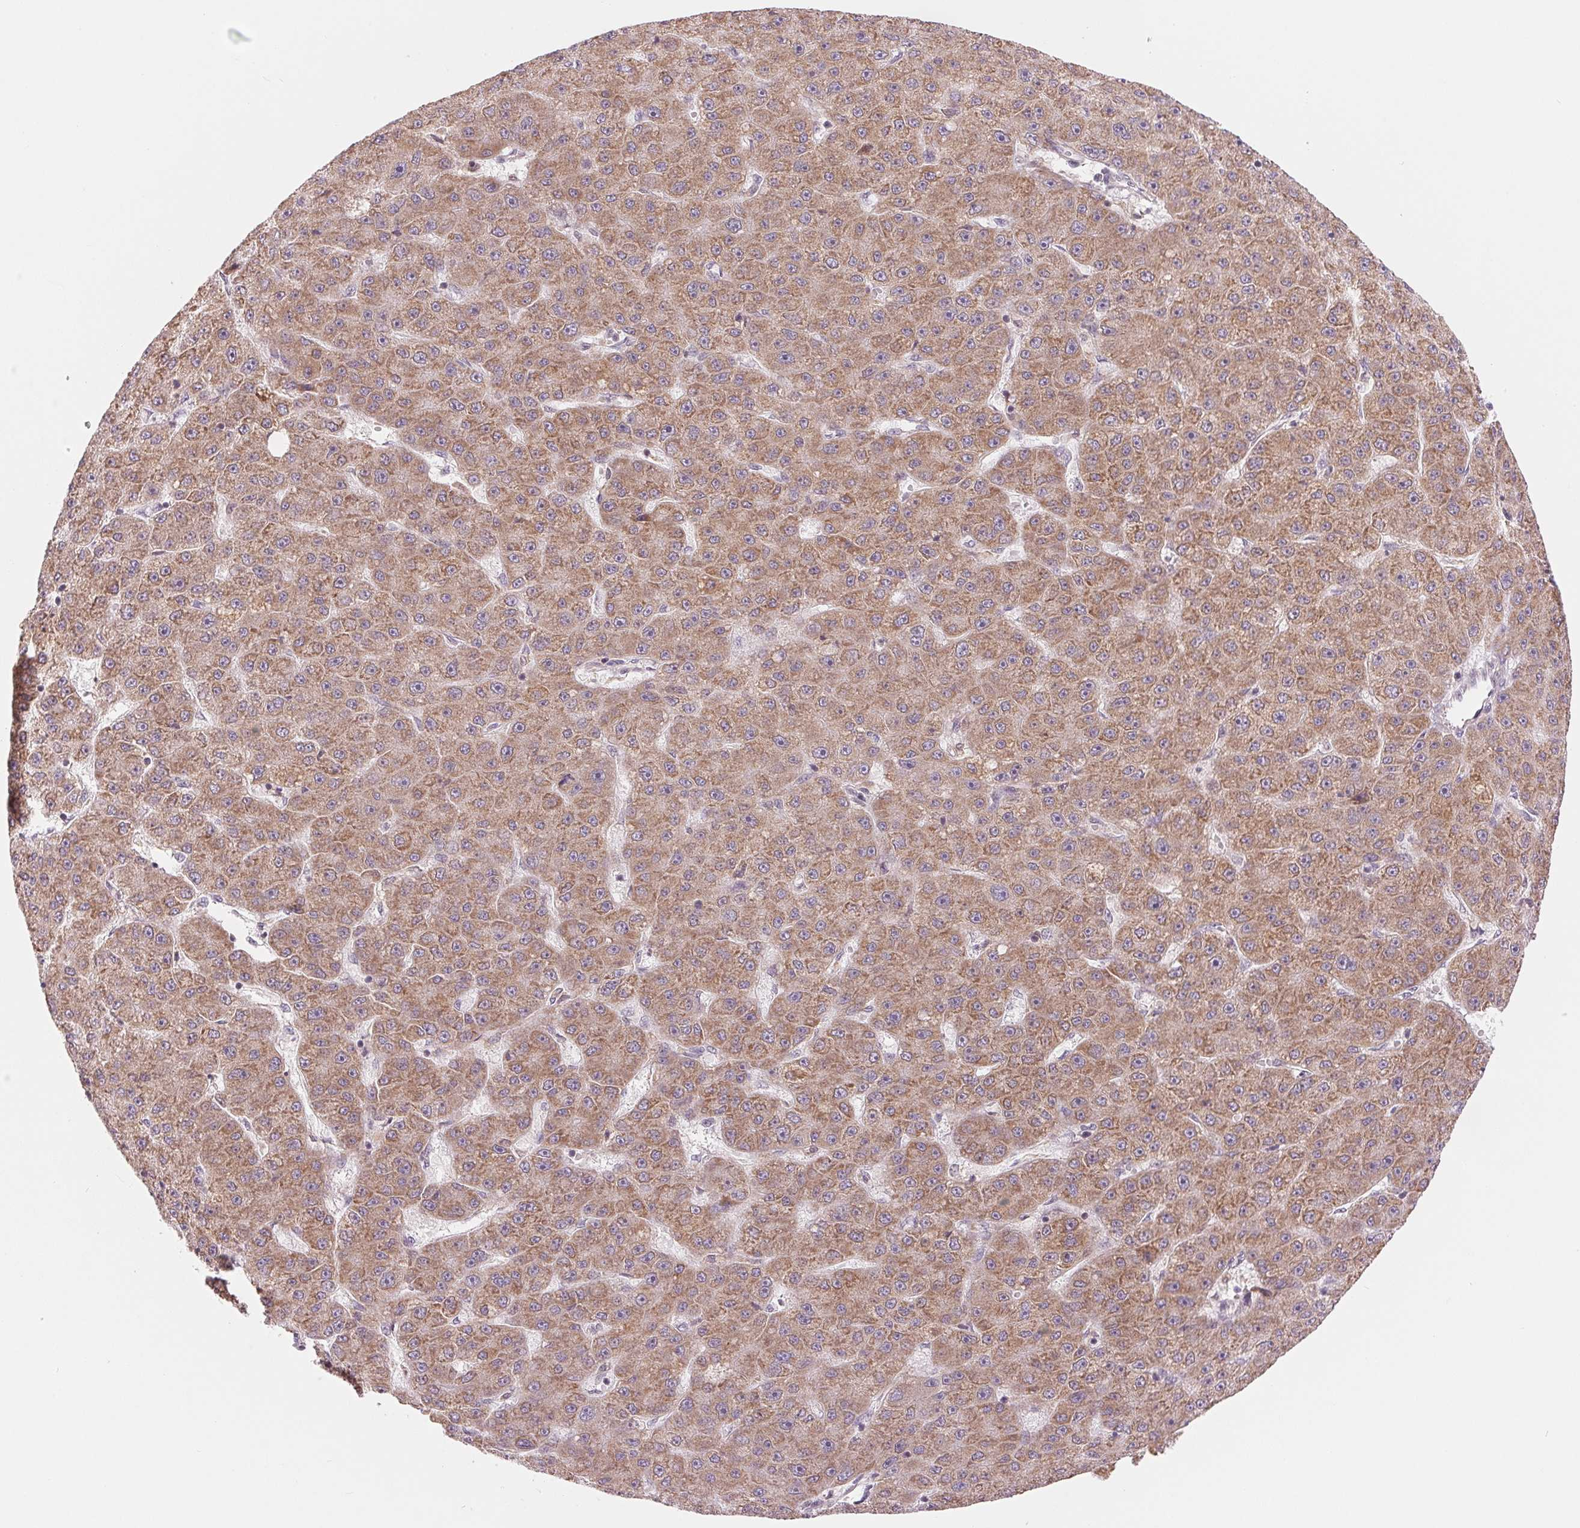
{"staining": {"intensity": "moderate", "quantity": ">75%", "location": "cytoplasmic/membranous"}, "tissue": "liver cancer", "cell_type": "Tumor cells", "image_type": "cancer", "snomed": [{"axis": "morphology", "description": "Carcinoma, Hepatocellular, NOS"}, {"axis": "topography", "description": "Liver"}], "caption": "Tumor cells show medium levels of moderate cytoplasmic/membranous positivity in approximately >75% of cells in human liver hepatocellular carcinoma.", "gene": "TECR", "patient": {"sex": "male", "age": 67}}